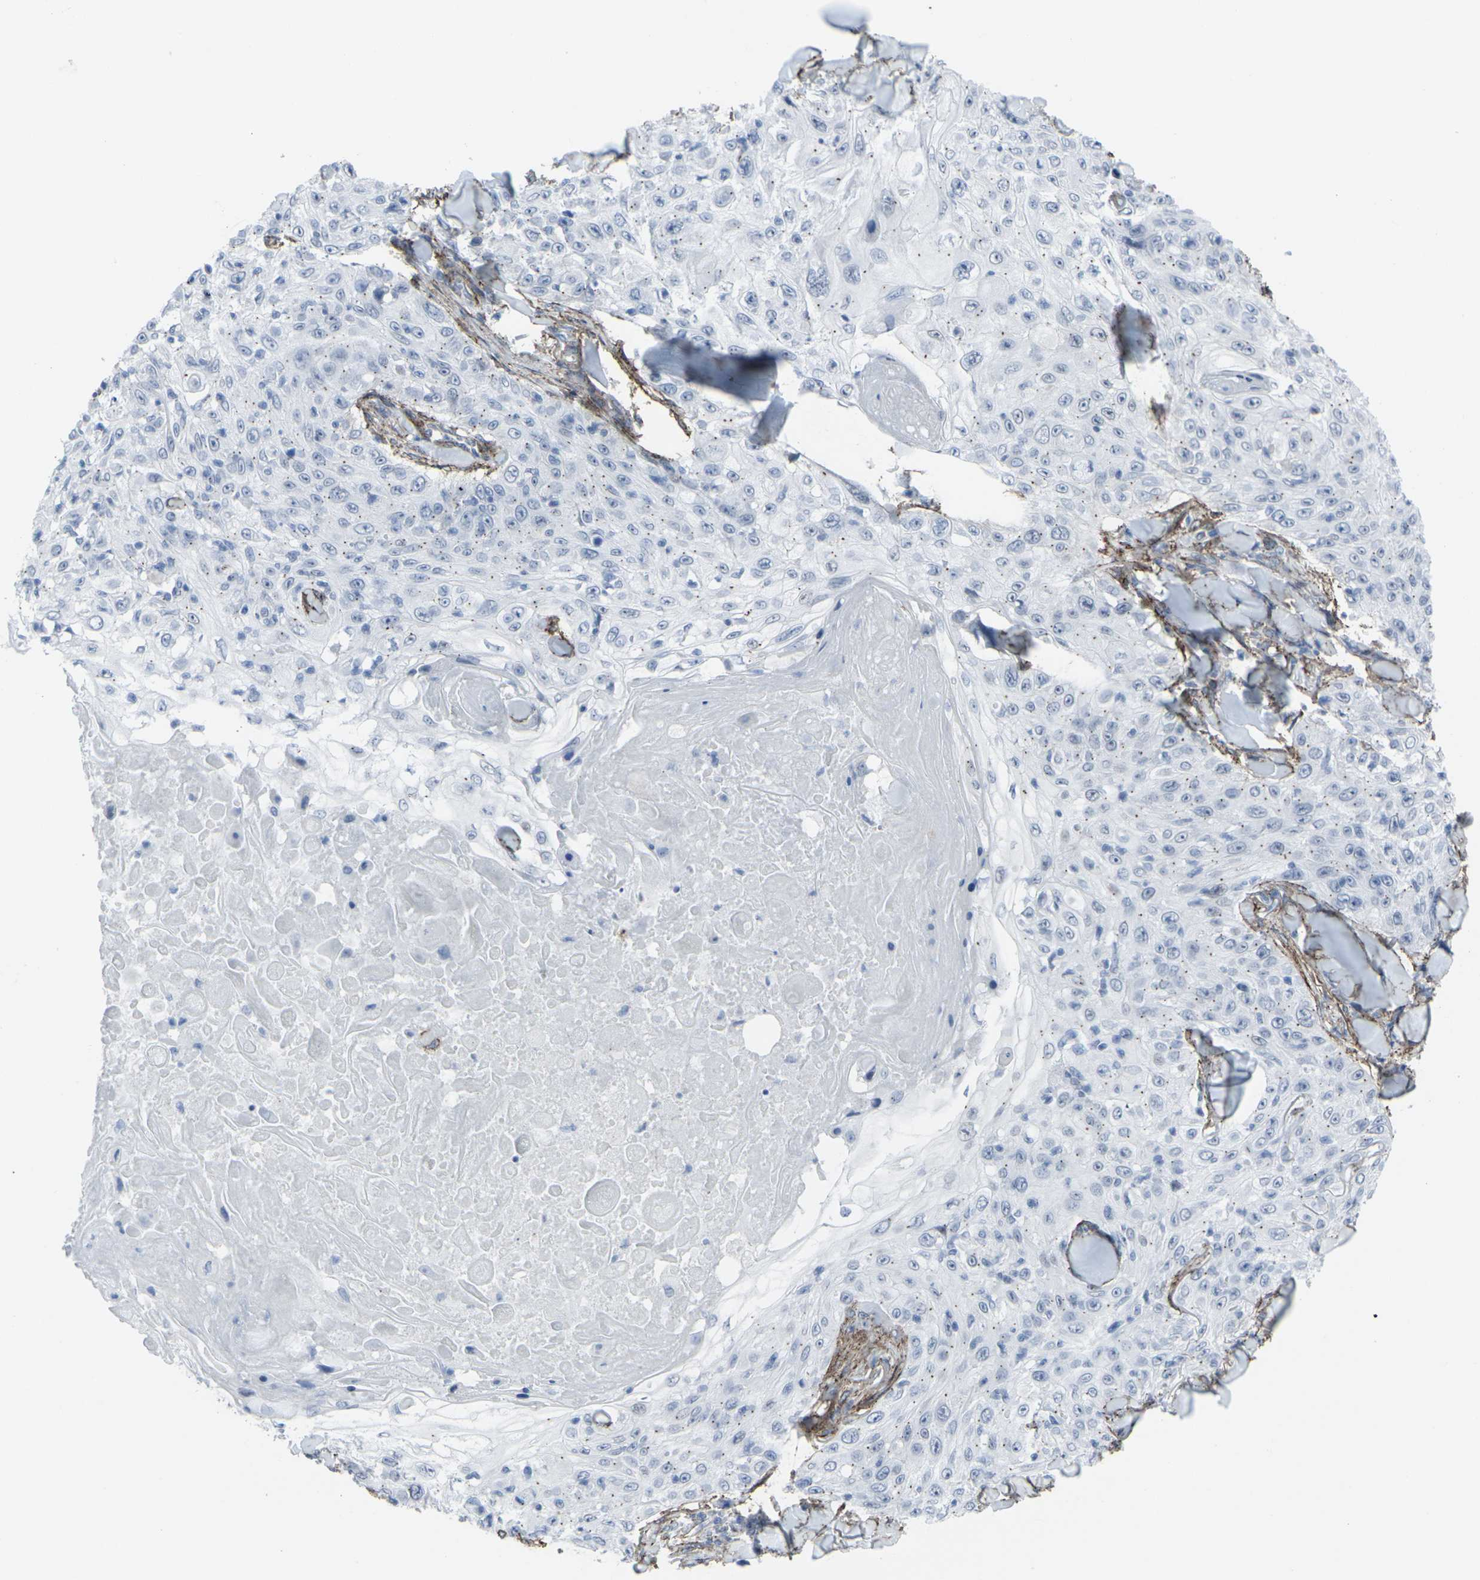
{"staining": {"intensity": "negative", "quantity": "none", "location": "none"}, "tissue": "skin cancer", "cell_type": "Tumor cells", "image_type": "cancer", "snomed": [{"axis": "morphology", "description": "Squamous cell carcinoma, NOS"}, {"axis": "topography", "description": "Skin"}], "caption": "Human squamous cell carcinoma (skin) stained for a protein using immunohistochemistry reveals no positivity in tumor cells.", "gene": "CDH11", "patient": {"sex": "male", "age": 86}}